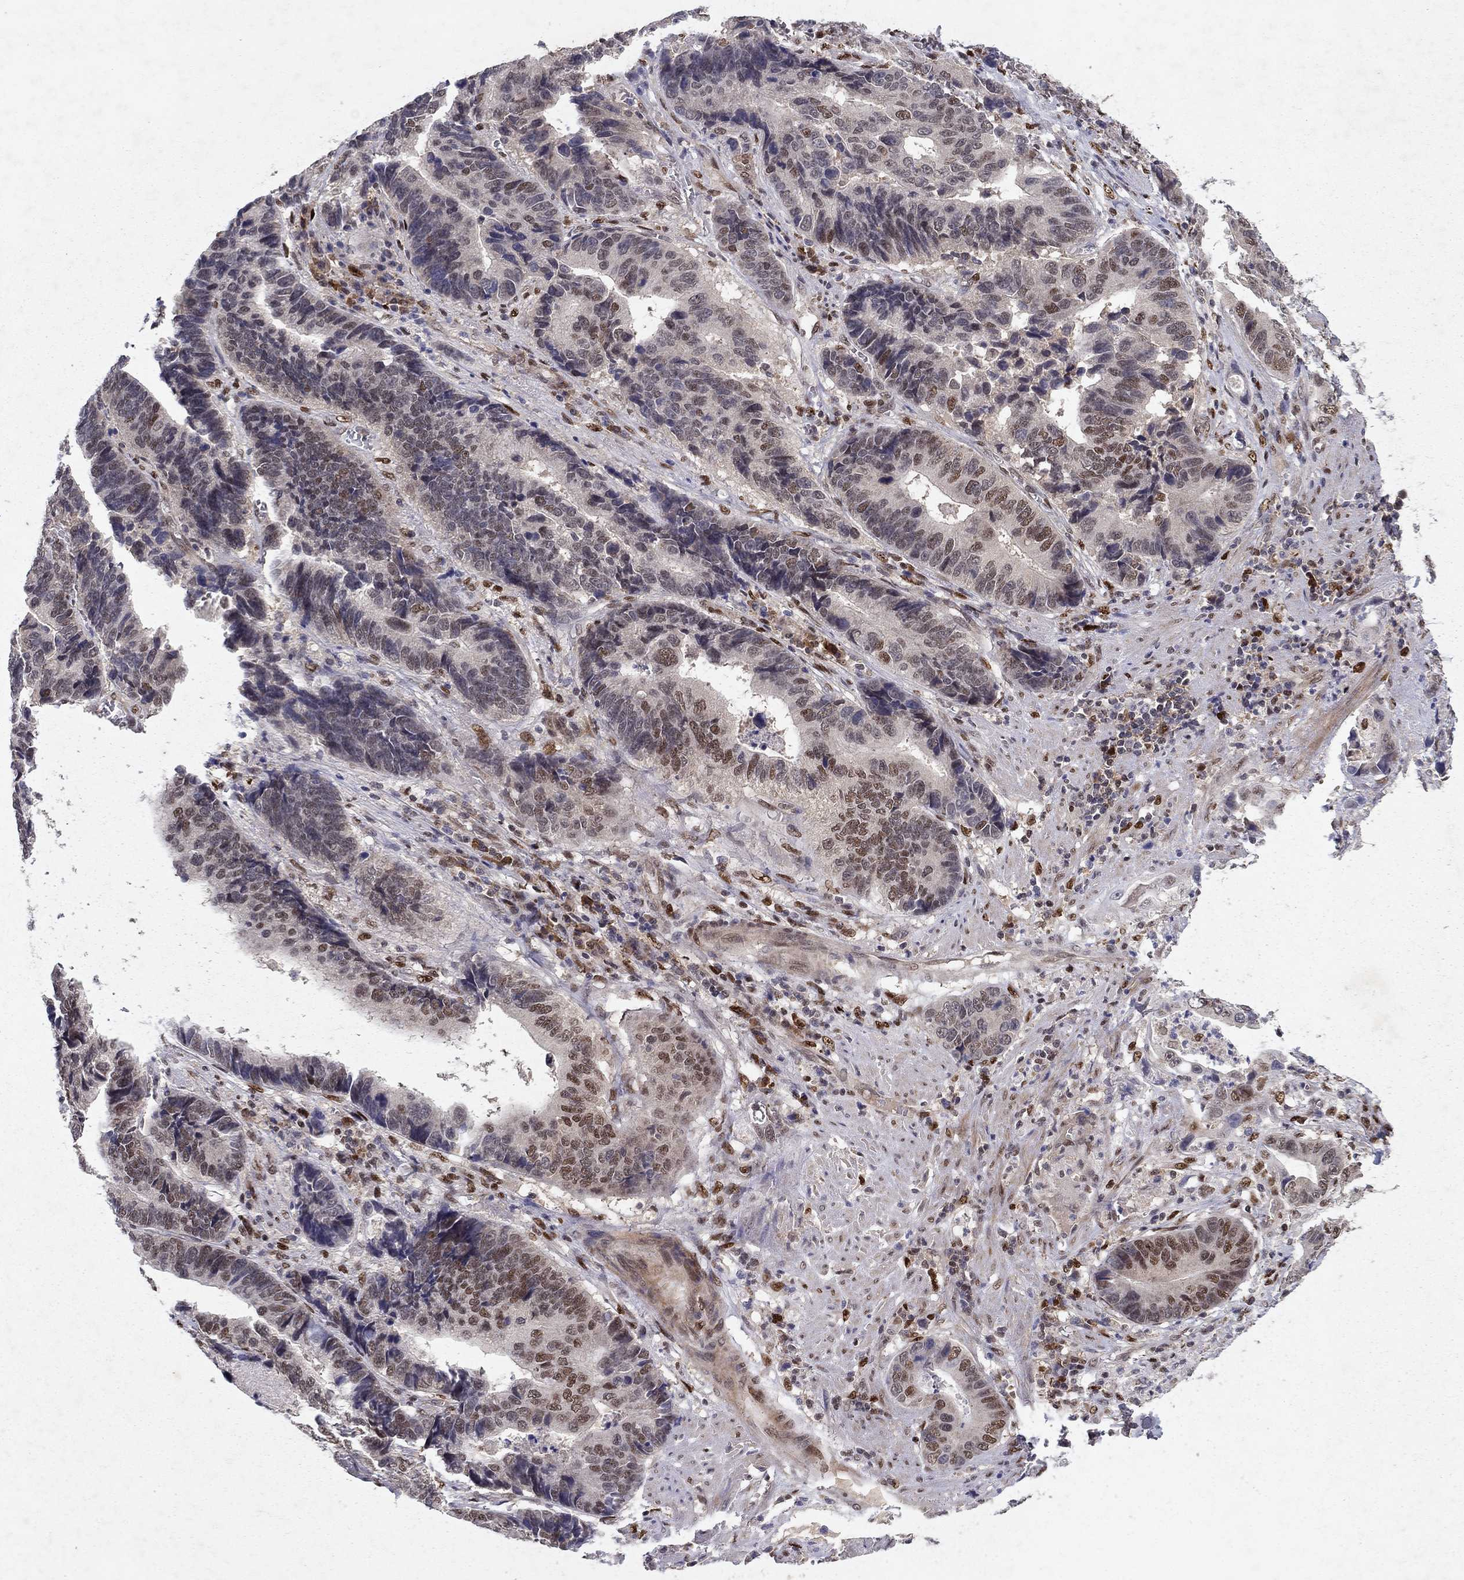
{"staining": {"intensity": "moderate", "quantity": "25%-75%", "location": "nuclear"}, "tissue": "stomach cancer", "cell_type": "Tumor cells", "image_type": "cancer", "snomed": [{"axis": "morphology", "description": "Adenocarcinoma, NOS"}, {"axis": "topography", "description": "Stomach"}], "caption": "A medium amount of moderate nuclear staining is appreciated in about 25%-75% of tumor cells in stomach adenocarcinoma tissue.", "gene": "CRTC1", "patient": {"sex": "male", "age": 84}}